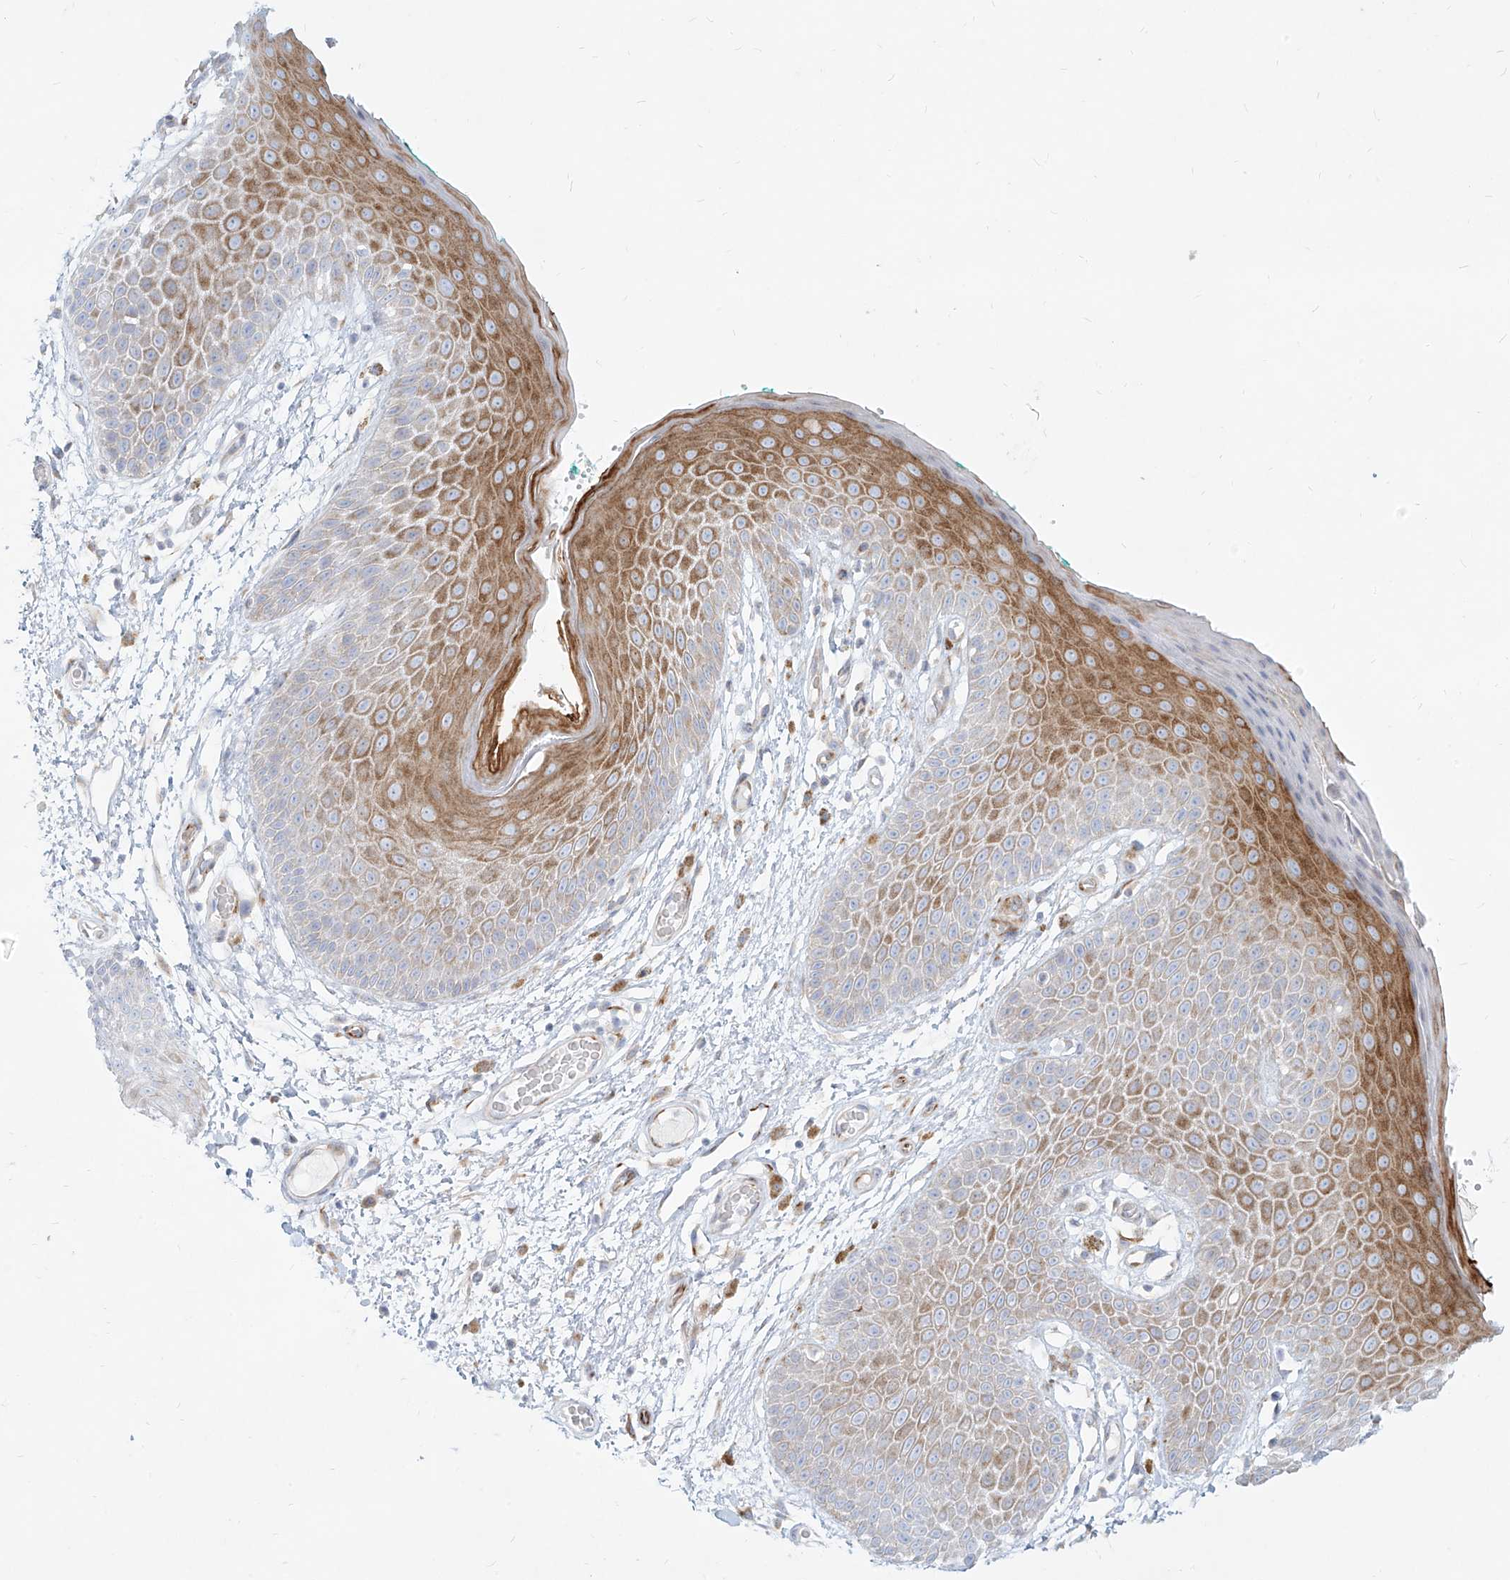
{"staining": {"intensity": "moderate", "quantity": "25%-75%", "location": "cytoplasmic/membranous"}, "tissue": "skin", "cell_type": "Epidermal cells", "image_type": "normal", "snomed": [{"axis": "morphology", "description": "Normal tissue, NOS"}, {"axis": "topography", "description": "Anal"}], "caption": "Immunohistochemical staining of benign skin shows moderate cytoplasmic/membranous protein expression in approximately 25%-75% of epidermal cells.", "gene": "MTX2", "patient": {"sex": "male", "age": 74}}